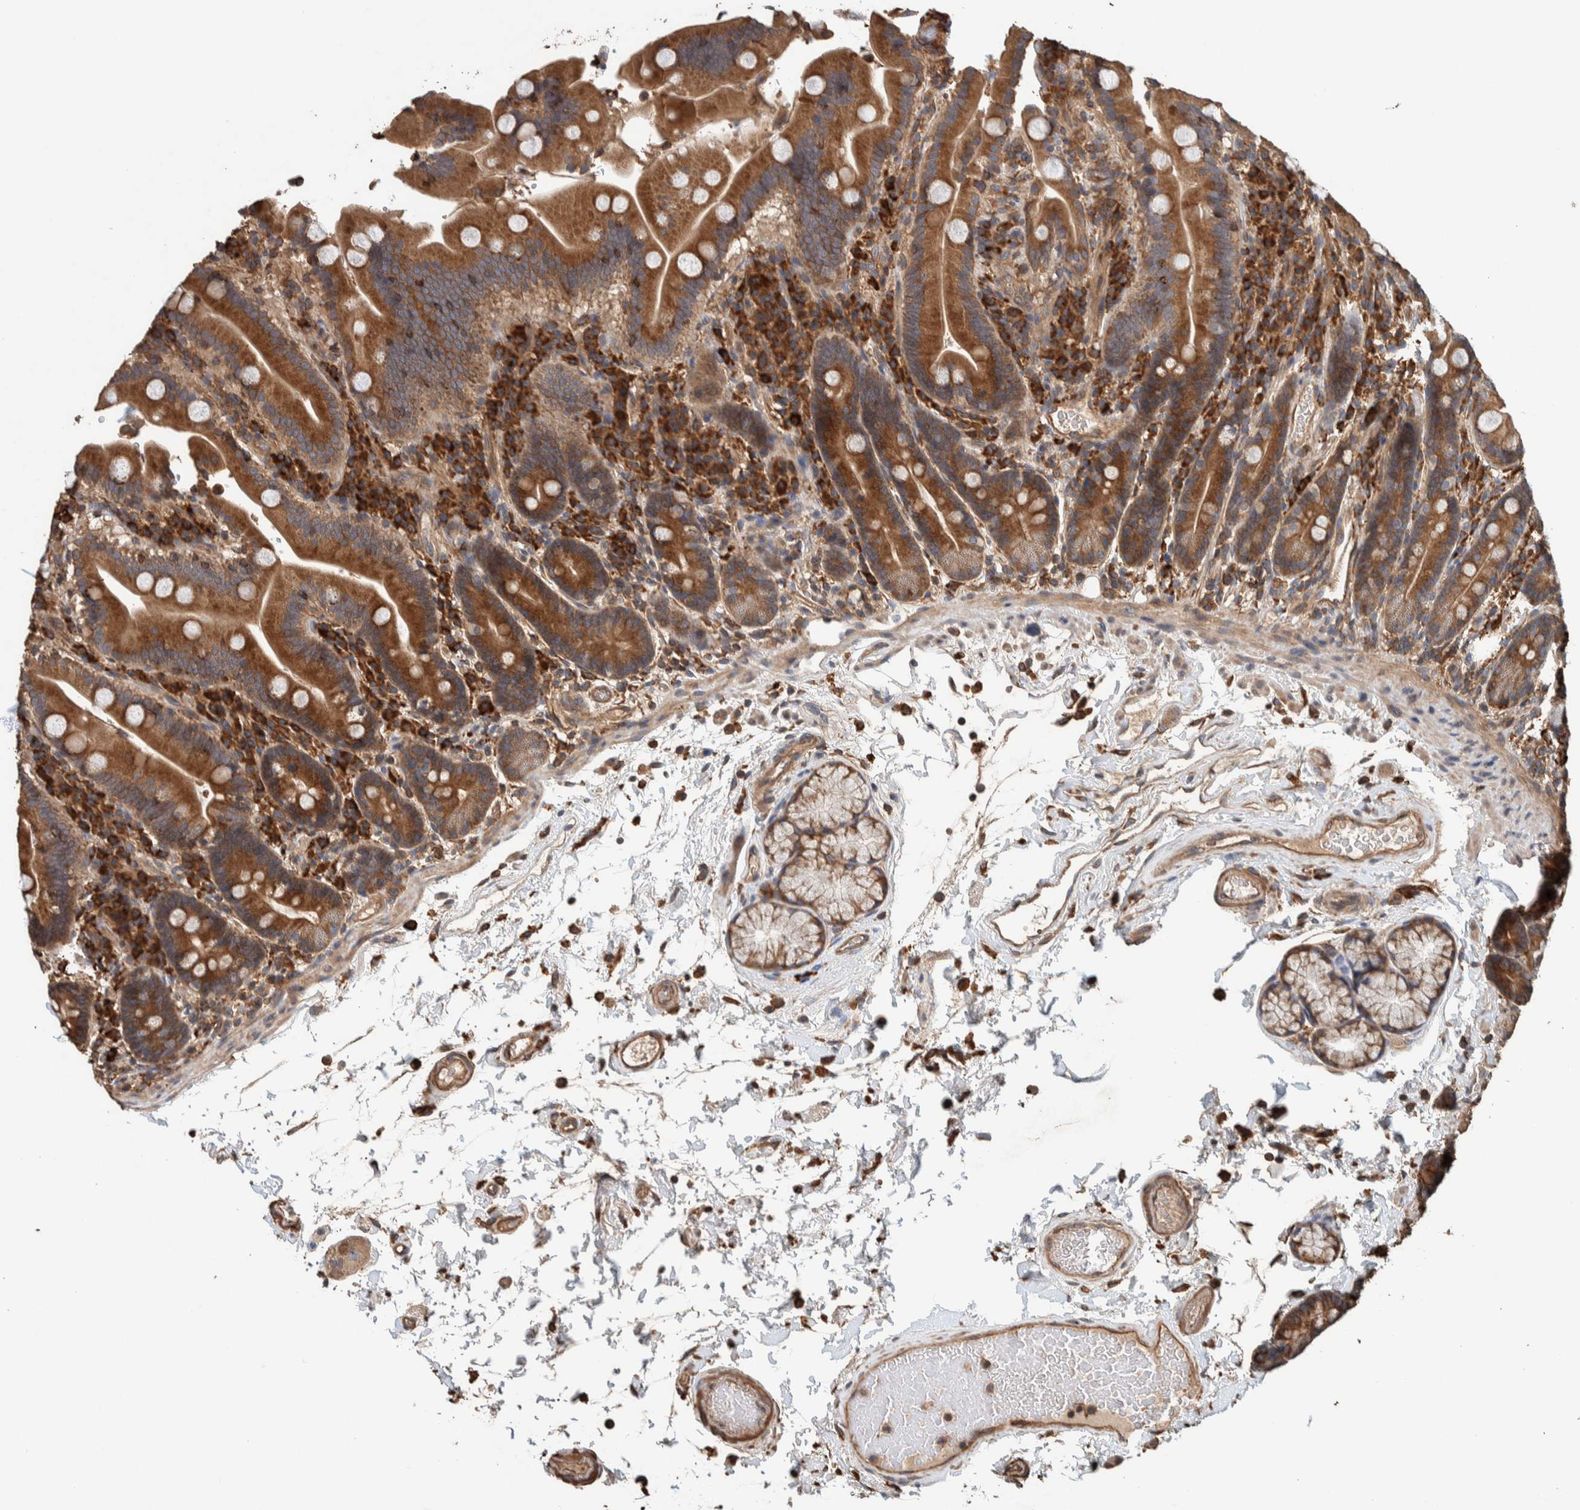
{"staining": {"intensity": "moderate", "quantity": ">75%", "location": "cytoplasmic/membranous"}, "tissue": "duodenum", "cell_type": "Glandular cells", "image_type": "normal", "snomed": [{"axis": "morphology", "description": "Normal tissue, NOS"}, {"axis": "topography", "description": "Small intestine, NOS"}], "caption": "Immunohistochemical staining of unremarkable duodenum shows moderate cytoplasmic/membranous protein staining in about >75% of glandular cells. Immunohistochemistry (ihc) stains the protein of interest in brown and the nuclei are stained blue.", "gene": "PLA2G3", "patient": {"sex": "female", "age": 71}}